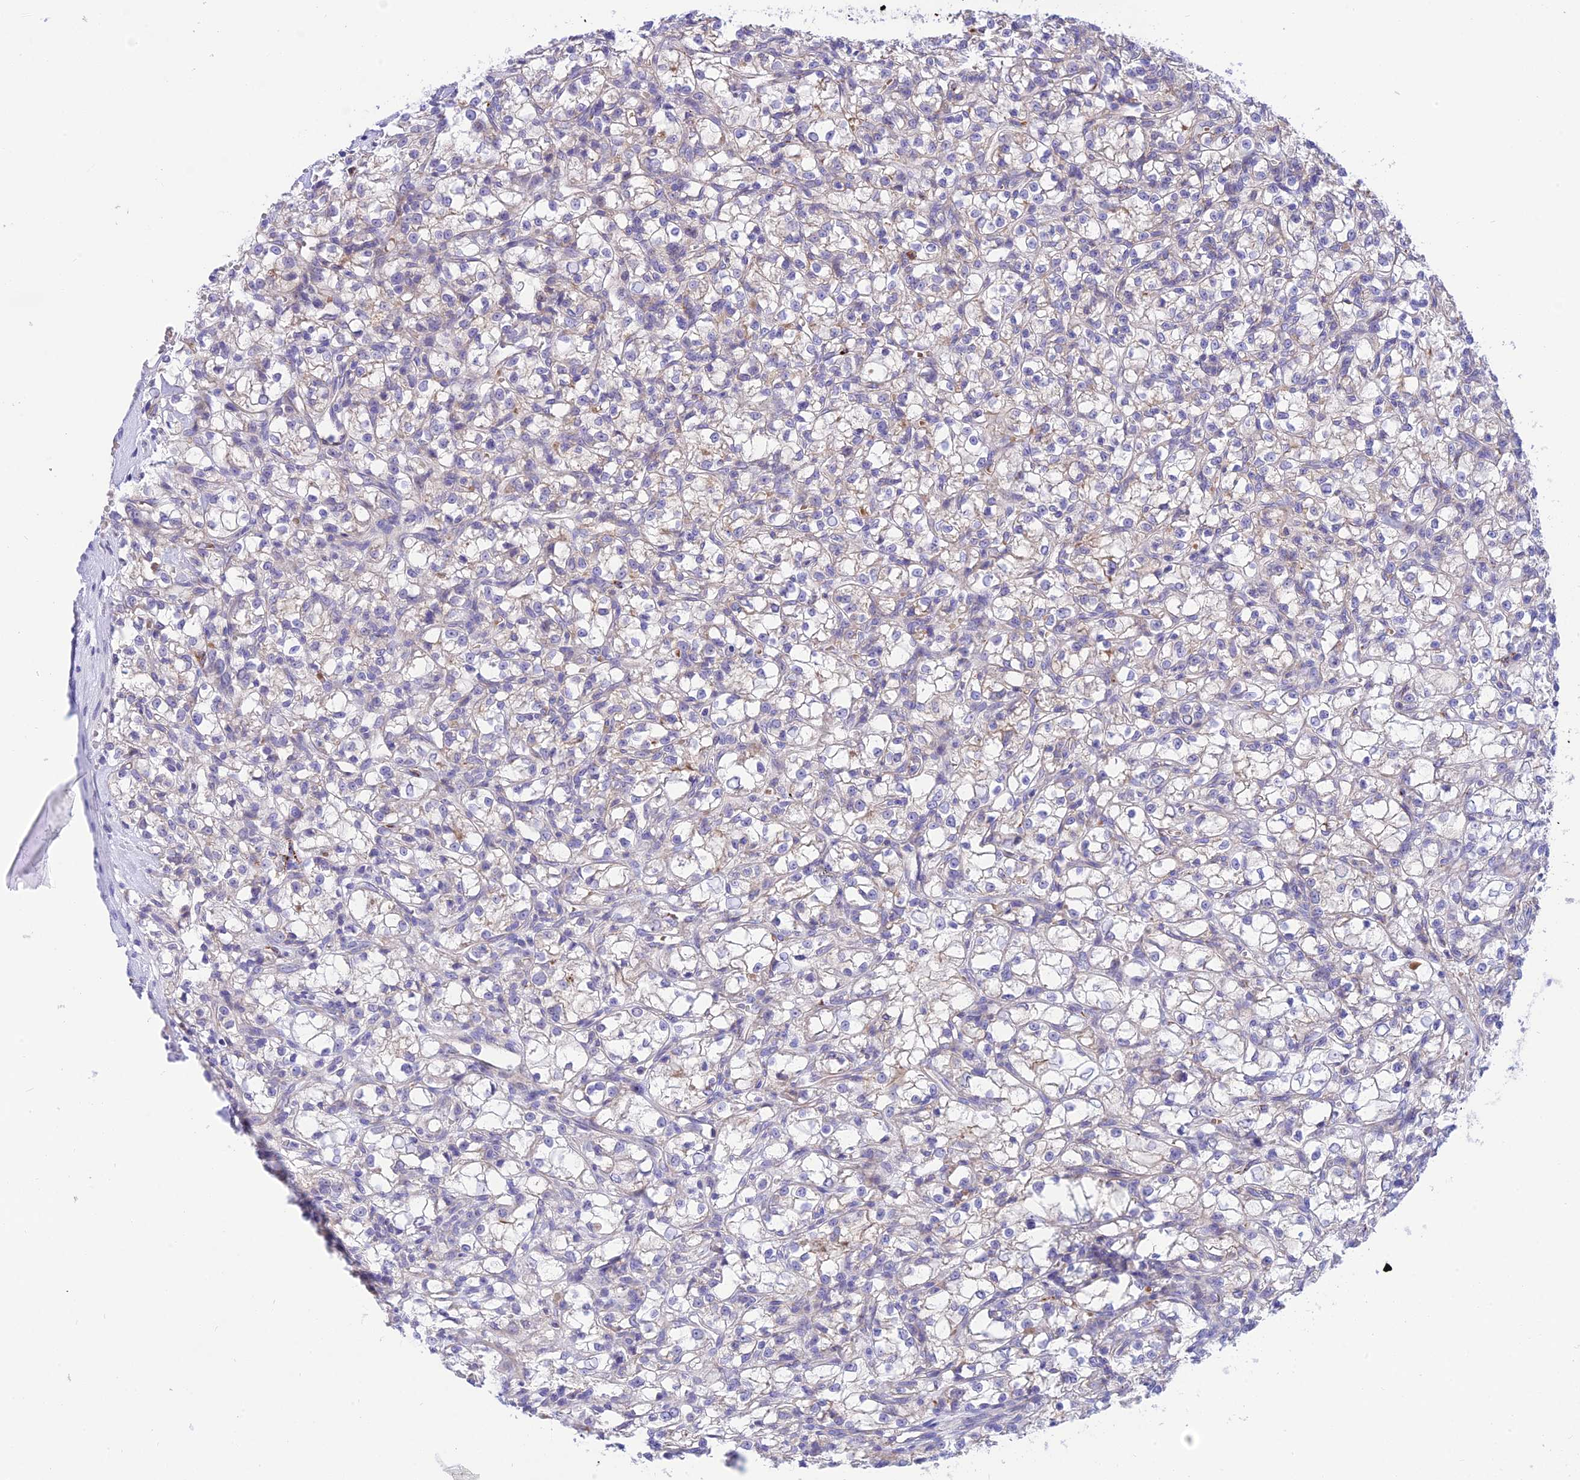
{"staining": {"intensity": "negative", "quantity": "none", "location": "none"}, "tissue": "renal cancer", "cell_type": "Tumor cells", "image_type": "cancer", "snomed": [{"axis": "morphology", "description": "Adenocarcinoma, NOS"}, {"axis": "topography", "description": "Kidney"}], "caption": "Micrograph shows no protein staining in tumor cells of renal adenocarcinoma tissue. (DAB immunohistochemistry, high magnification).", "gene": "CCDC157", "patient": {"sex": "female", "age": 59}}